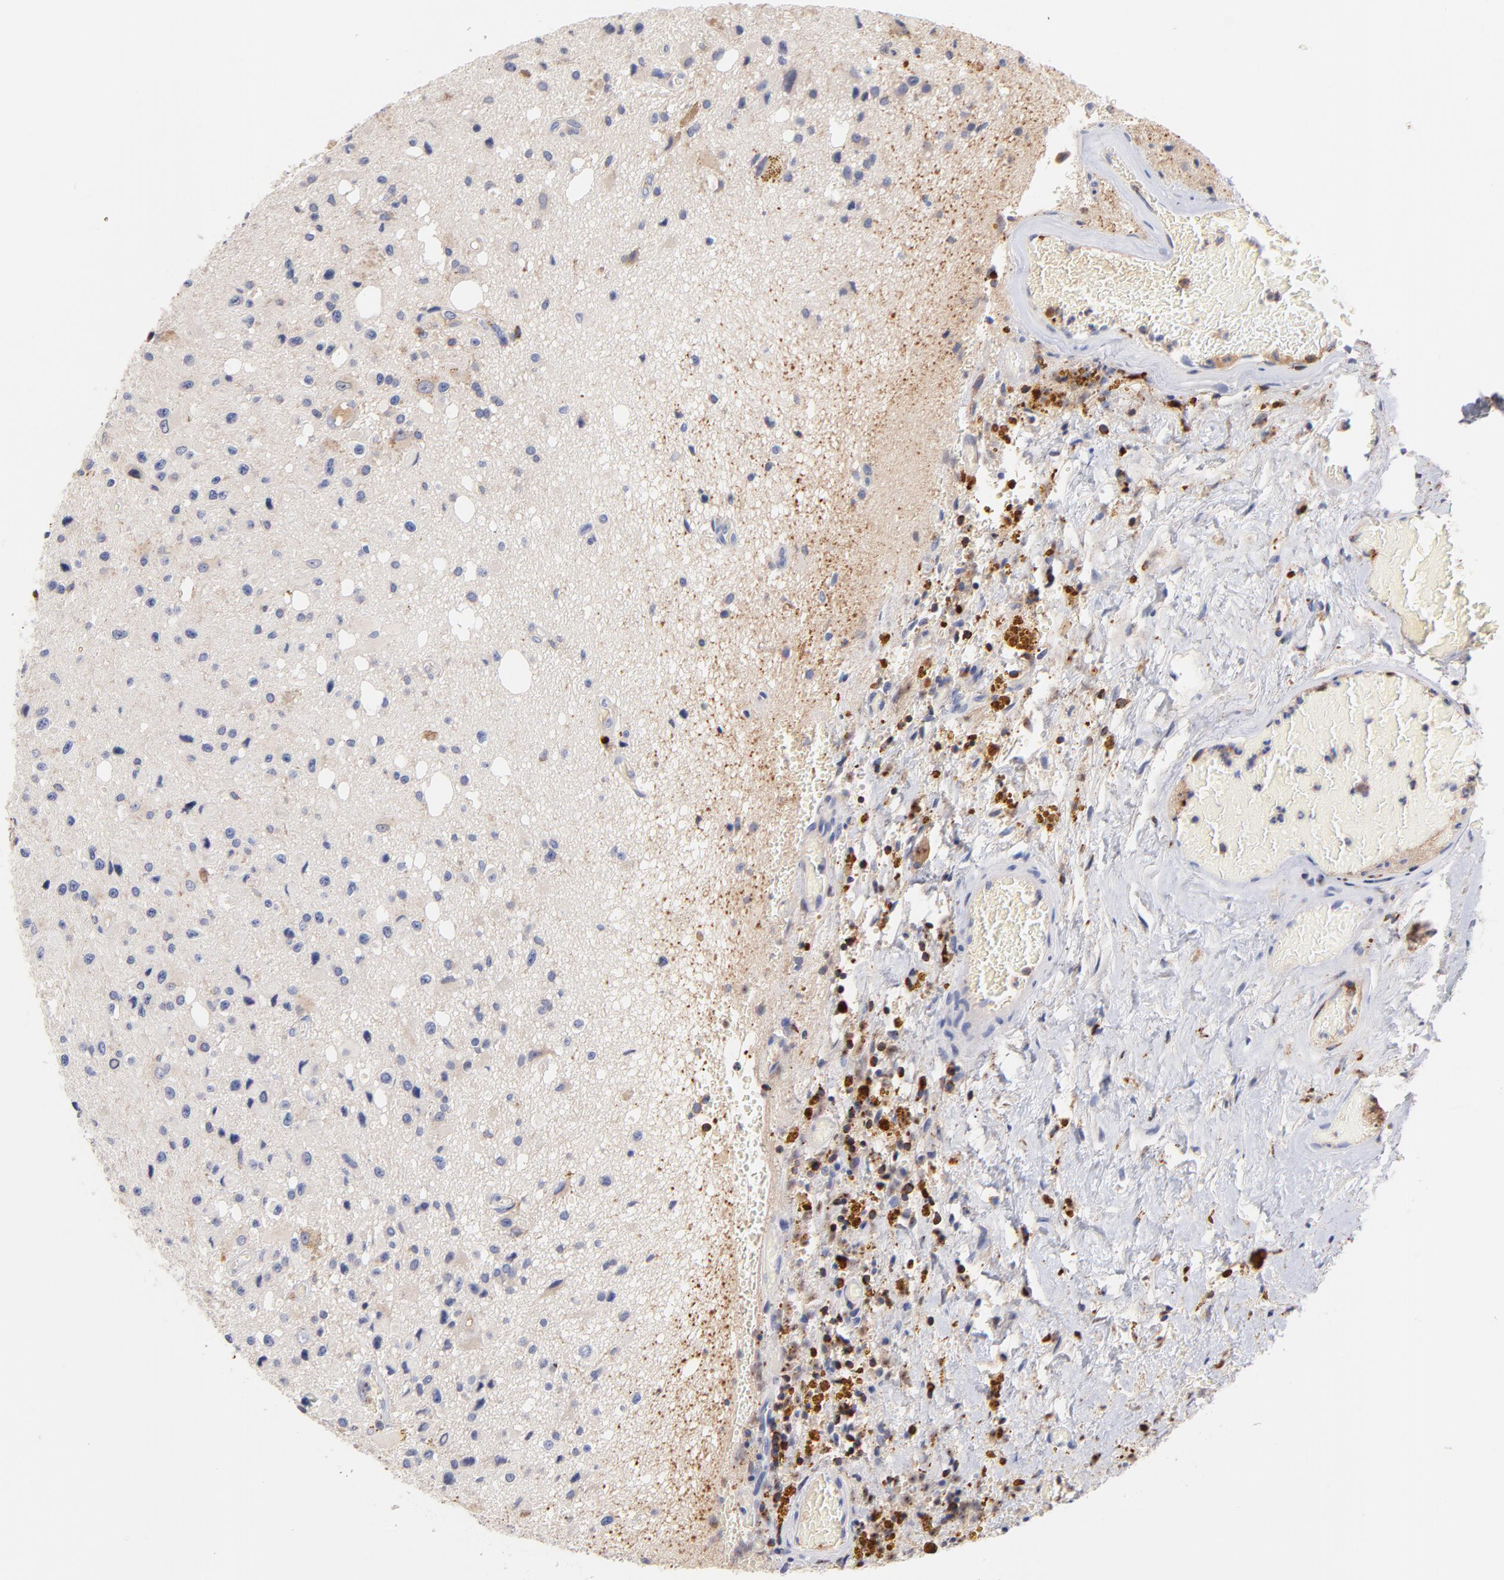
{"staining": {"intensity": "weak", "quantity": "<25%", "location": "cytoplasmic/membranous"}, "tissue": "glioma", "cell_type": "Tumor cells", "image_type": "cancer", "snomed": [{"axis": "morphology", "description": "Glioma, malignant, Low grade"}, {"axis": "topography", "description": "Brain"}], "caption": "Low-grade glioma (malignant) was stained to show a protein in brown. There is no significant expression in tumor cells.", "gene": "KREMEN2", "patient": {"sex": "male", "age": 58}}